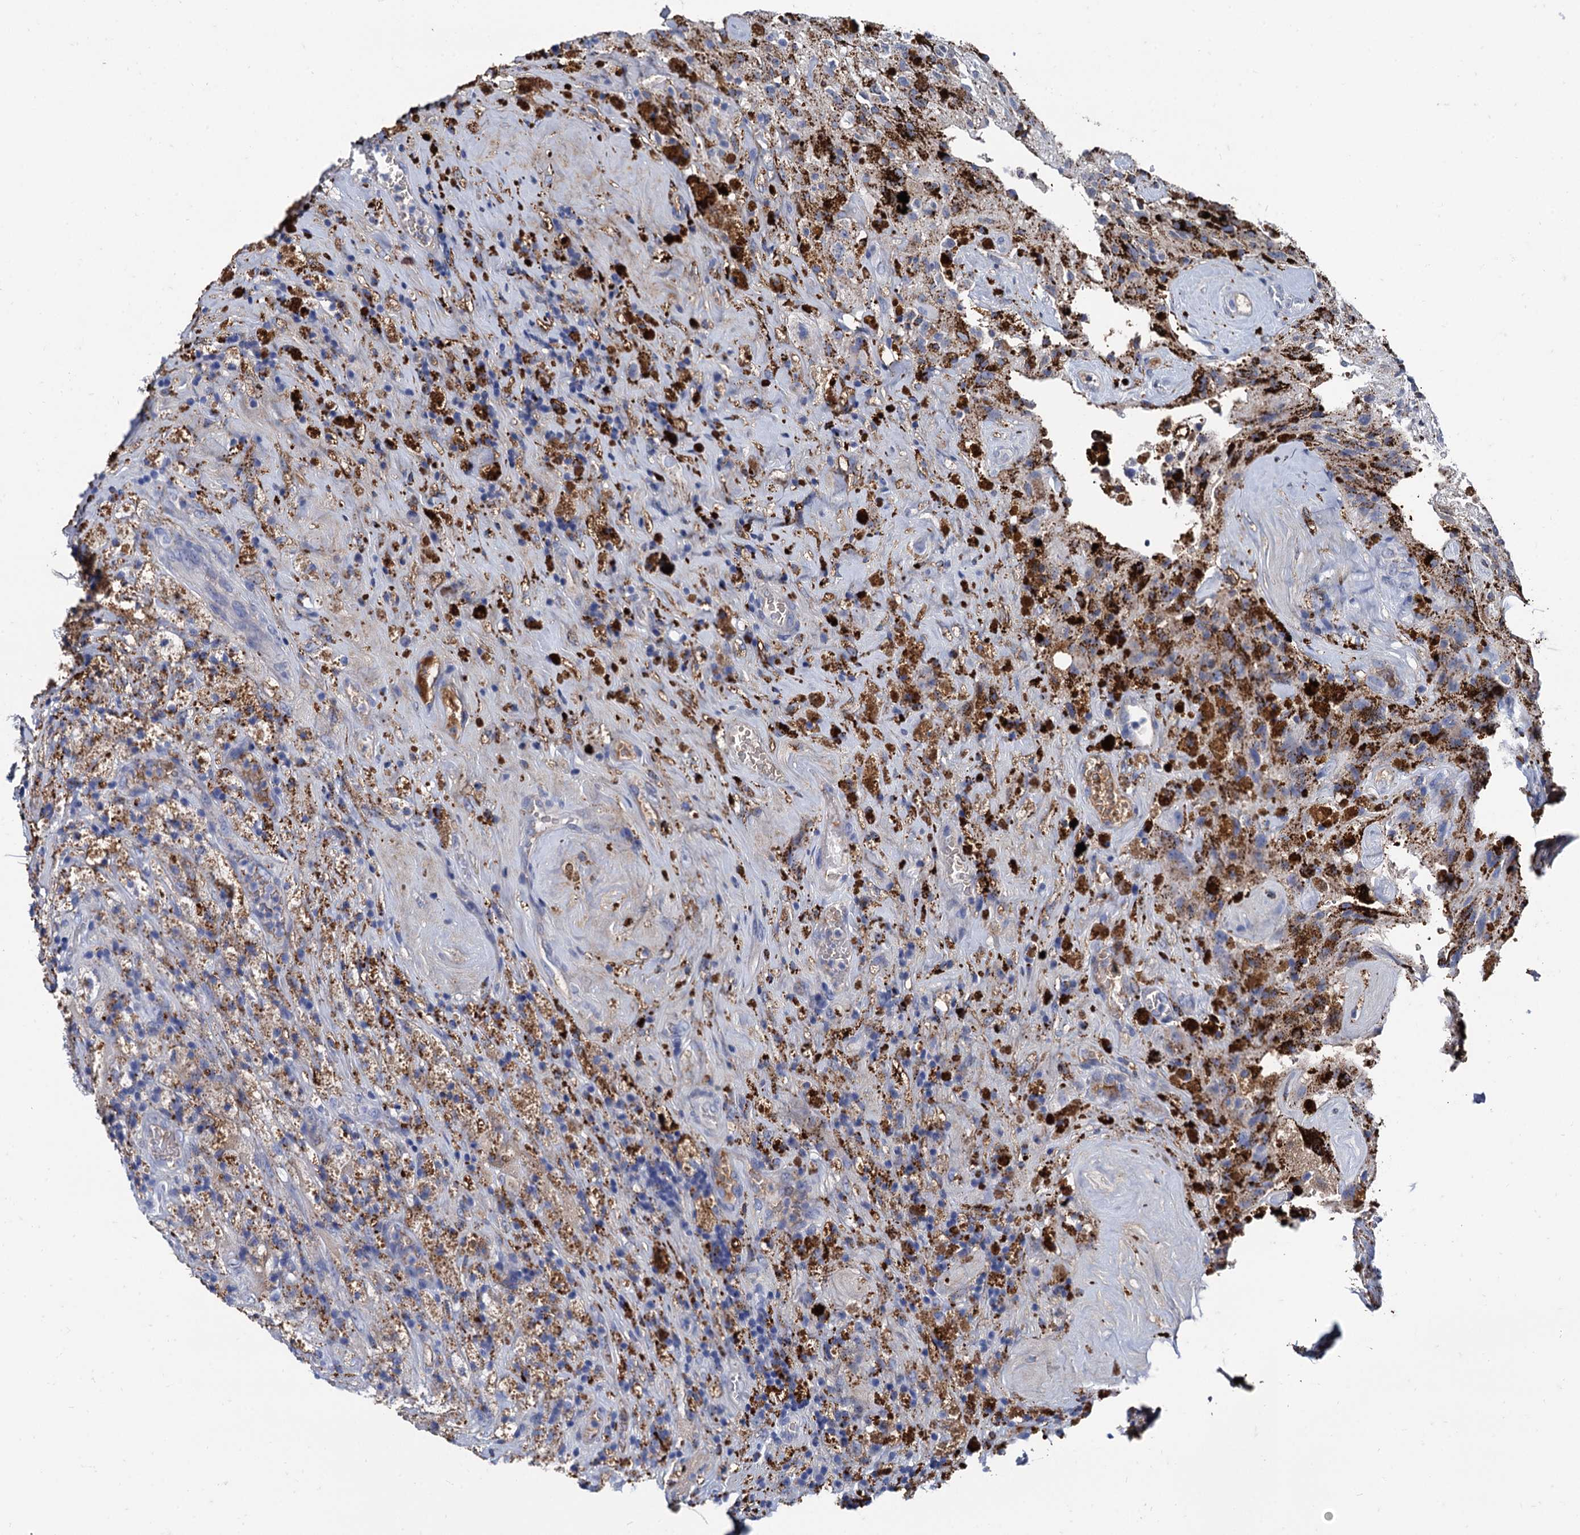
{"staining": {"intensity": "negative", "quantity": "none", "location": "none"}, "tissue": "glioma", "cell_type": "Tumor cells", "image_type": "cancer", "snomed": [{"axis": "morphology", "description": "Glioma, malignant, High grade"}, {"axis": "topography", "description": "Brain"}], "caption": "Immunohistochemistry of glioma exhibits no staining in tumor cells.", "gene": "APOD", "patient": {"sex": "male", "age": 69}}